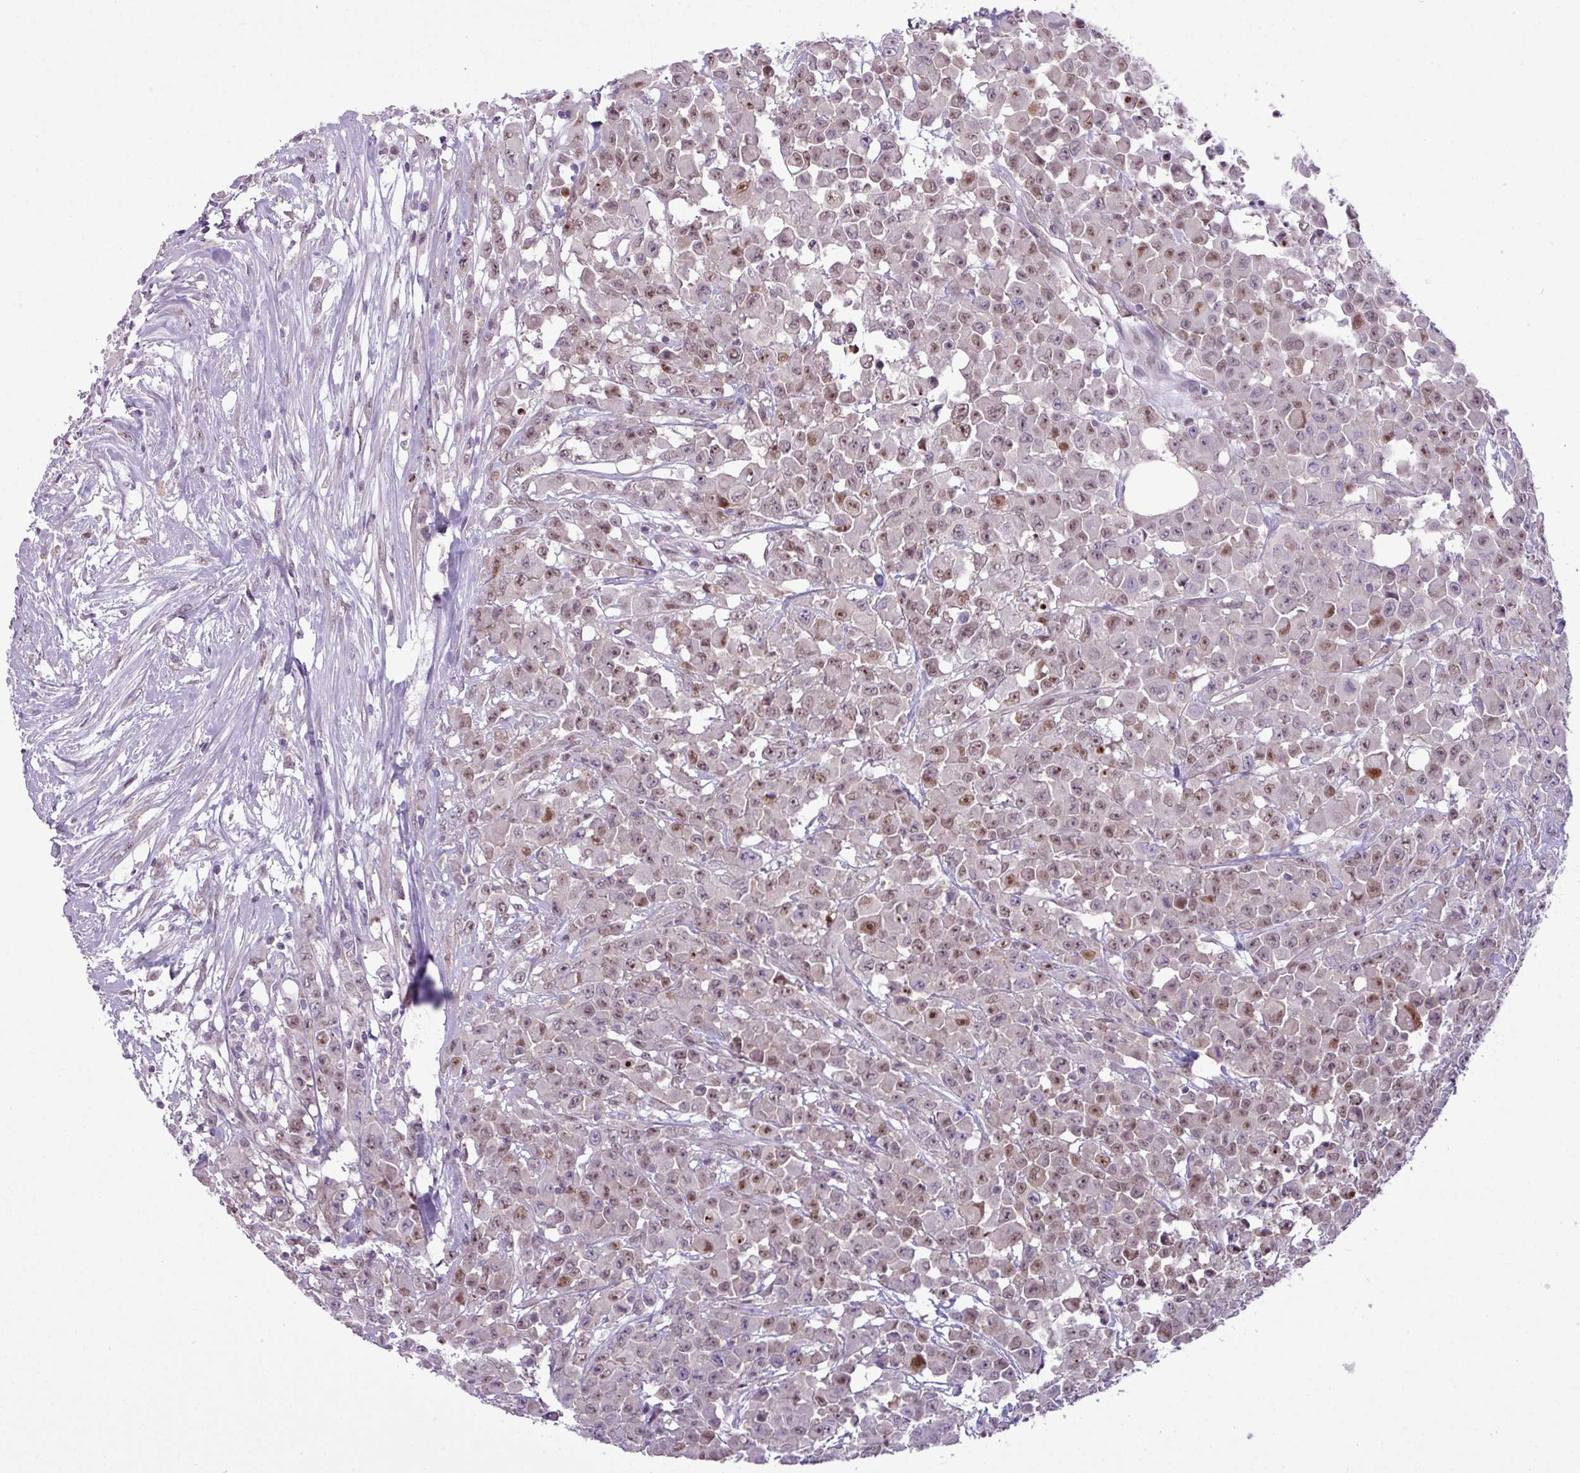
{"staining": {"intensity": "moderate", "quantity": "25%-75%", "location": "nuclear"}, "tissue": "colorectal cancer", "cell_type": "Tumor cells", "image_type": "cancer", "snomed": [{"axis": "morphology", "description": "Adenocarcinoma, NOS"}, {"axis": "topography", "description": "Colon"}], "caption": "Colorectal cancer was stained to show a protein in brown. There is medium levels of moderate nuclear expression in approximately 25%-75% of tumor cells. The staining is performed using DAB brown chromogen to label protein expression. The nuclei are counter-stained blue using hematoxylin.", "gene": "MAK16", "patient": {"sex": "male", "age": 51}}